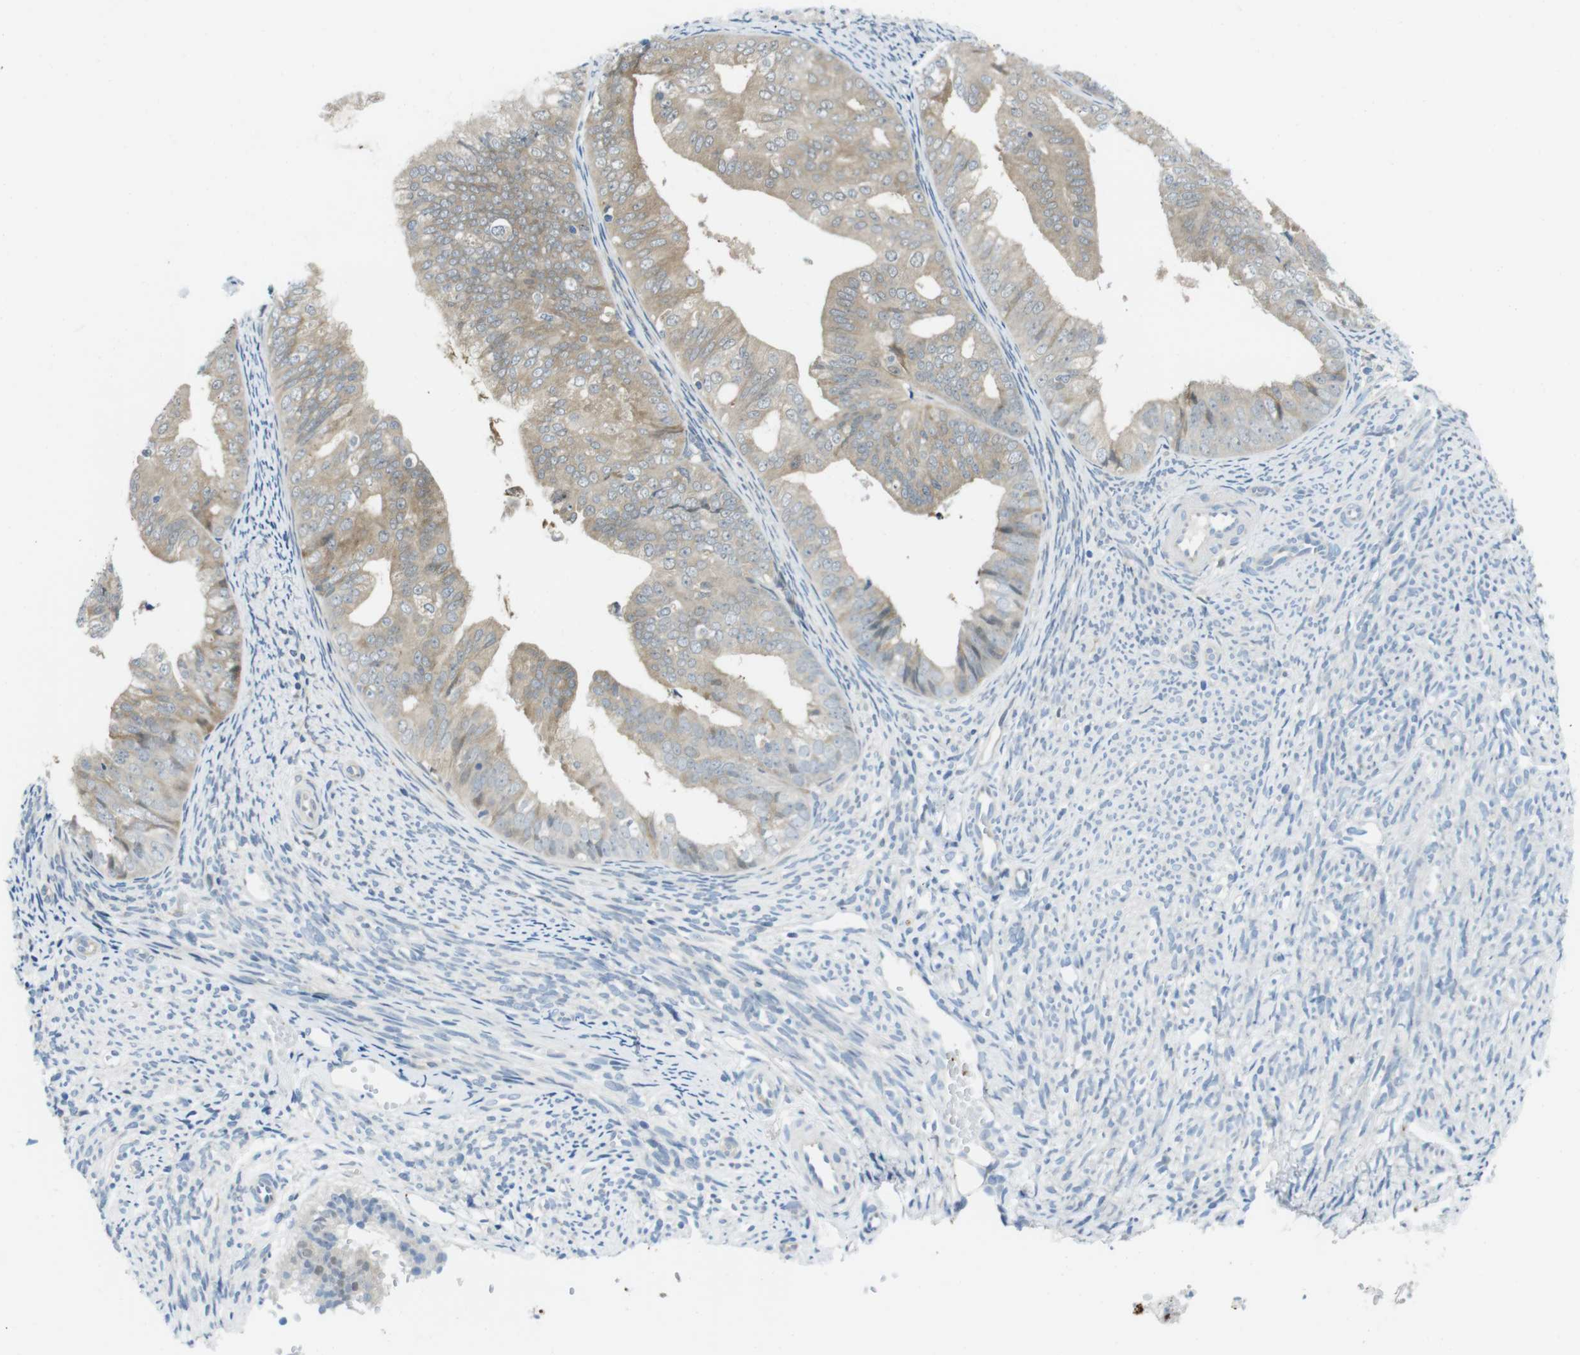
{"staining": {"intensity": "weak", "quantity": ">75%", "location": "cytoplasmic/membranous"}, "tissue": "endometrial cancer", "cell_type": "Tumor cells", "image_type": "cancer", "snomed": [{"axis": "morphology", "description": "Adenocarcinoma, NOS"}, {"axis": "topography", "description": "Endometrium"}], "caption": "Approximately >75% of tumor cells in adenocarcinoma (endometrial) reveal weak cytoplasmic/membranous protein staining as visualized by brown immunohistochemical staining.", "gene": "CASP2", "patient": {"sex": "female", "age": 63}}